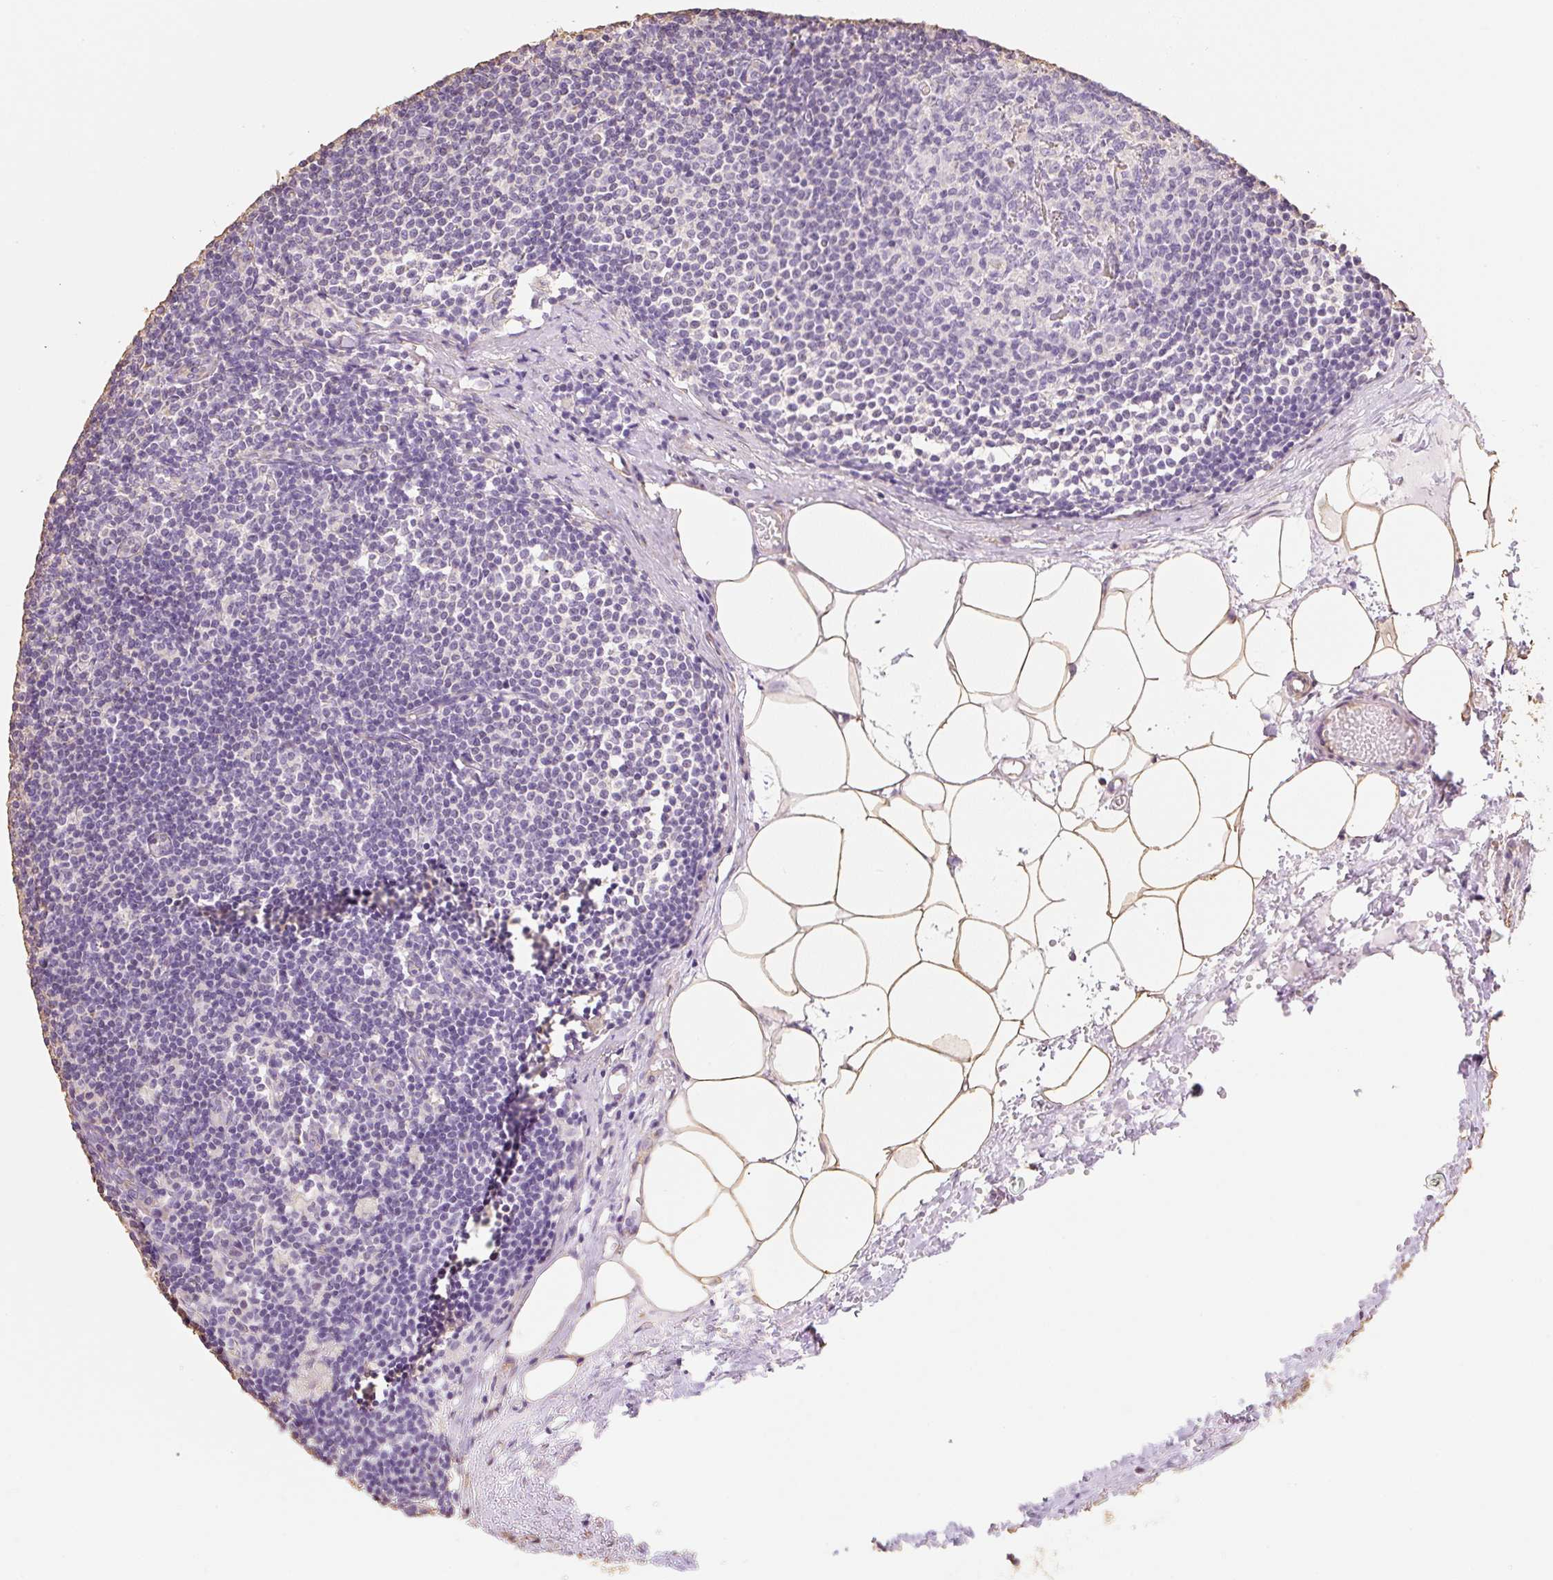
{"staining": {"intensity": "negative", "quantity": "none", "location": "none"}, "tissue": "lymph node", "cell_type": "Germinal center cells", "image_type": "normal", "snomed": [{"axis": "morphology", "description": "Normal tissue, NOS"}, {"axis": "topography", "description": "Lymph node"}], "caption": "High power microscopy photomicrograph of an IHC image of normal lymph node, revealing no significant positivity in germinal center cells. (Brightfield microscopy of DAB (3,3'-diaminobenzidine) immunohistochemistry (IHC) at high magnification).", "gene": "MBOAT7", "patient": {"sex": "male", "age": 49}}